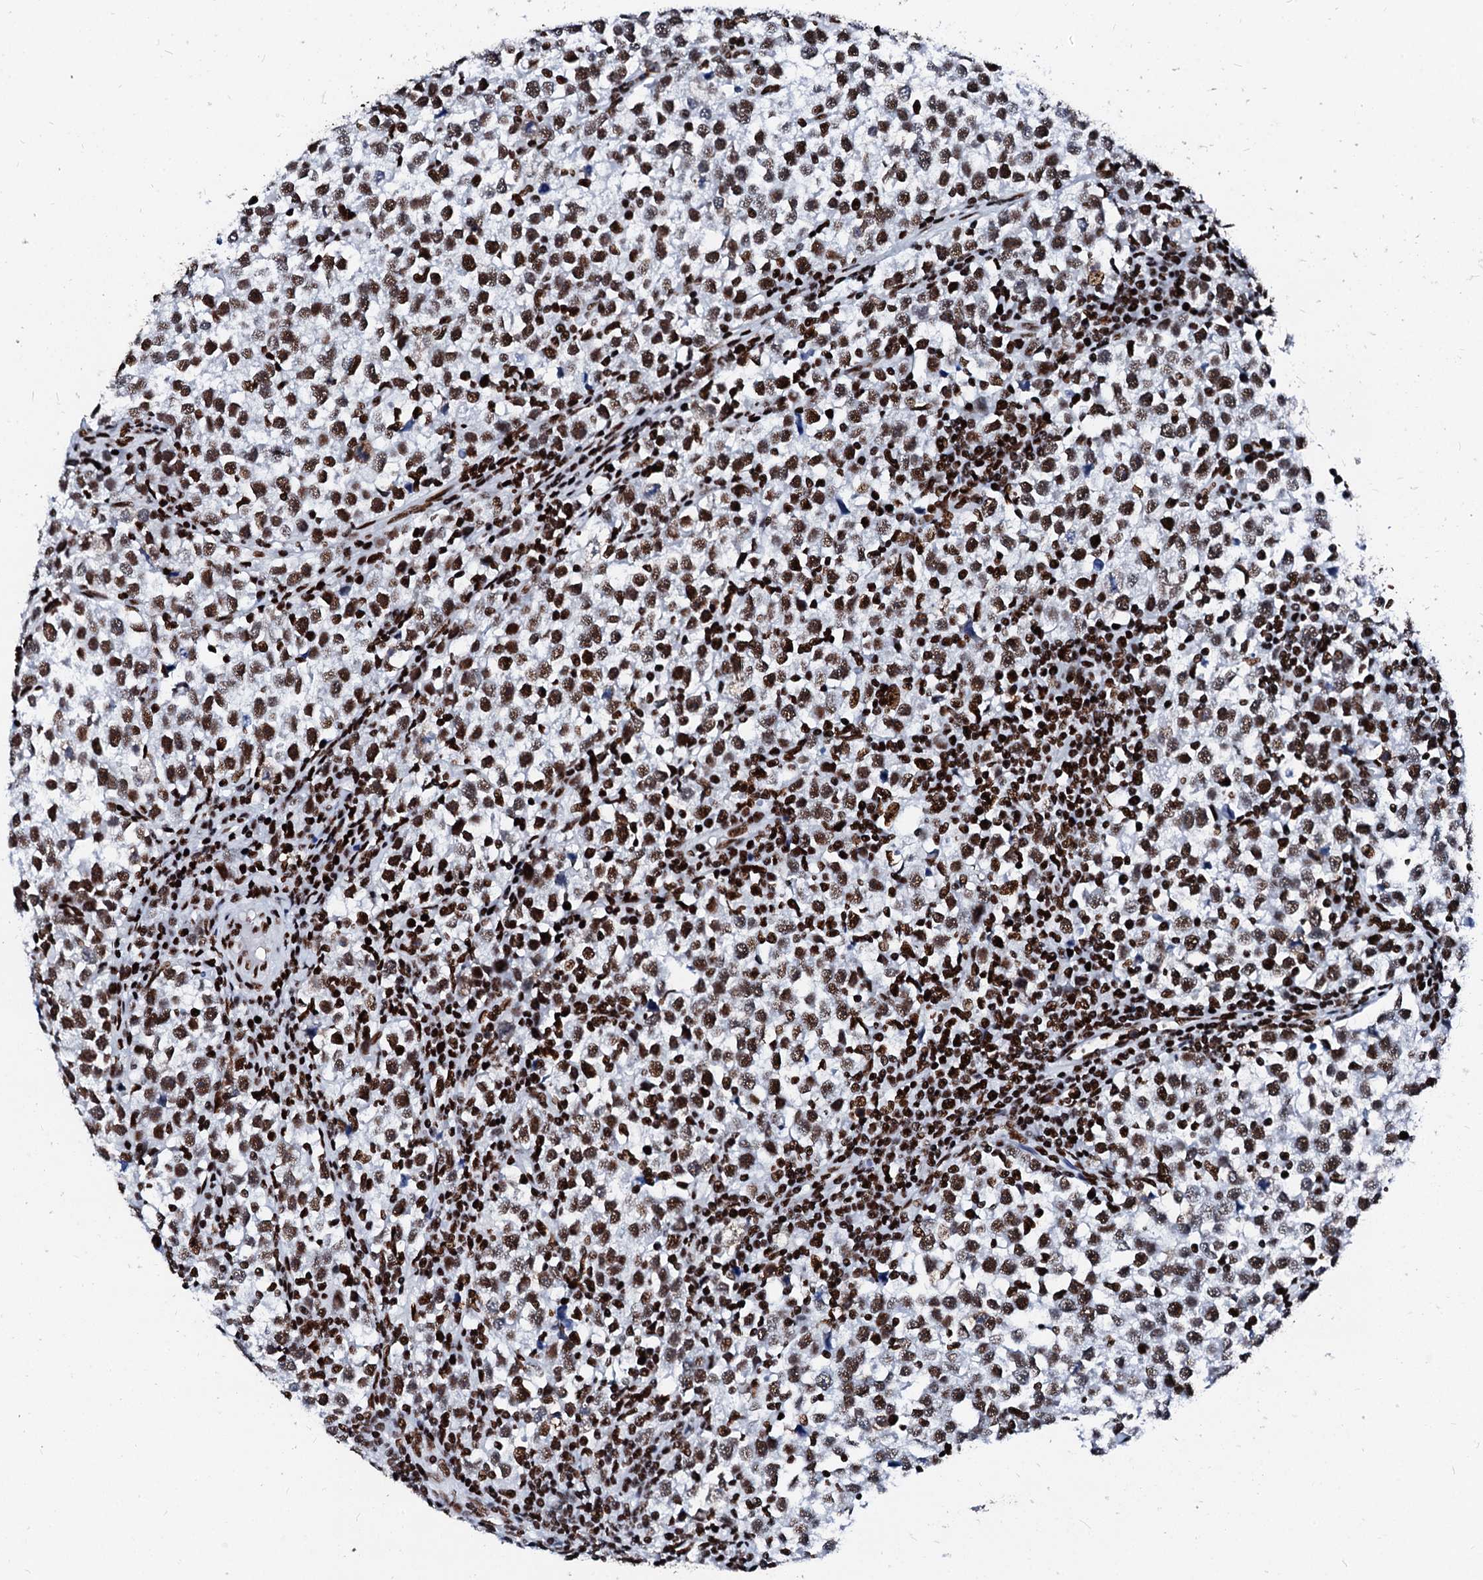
{"staining": {"intensity": "strong", "quantity": ">75%", "location": "nuclear"}, "tissue": "testis cancer", "cell_type": "Tumor cells", "image_type": "cancer", "snomed": [{"axis": "morphology", "description": "Normal tissue, NOS"}, {"axis": "morphology", "description": "Seminoma, NOS"}, {"axis": "topography", "description": "Testis"}], "caption": "Brown immunohistochemical staining in human testis cancer (seminoma) demonstrates strong nuclear expression in about >75% of tumor cells. (brown staining indicates protein expression, while blue staining denotes nuclei).", "gene": "RALY", "patient": {"sex": "male", "age": 43}}